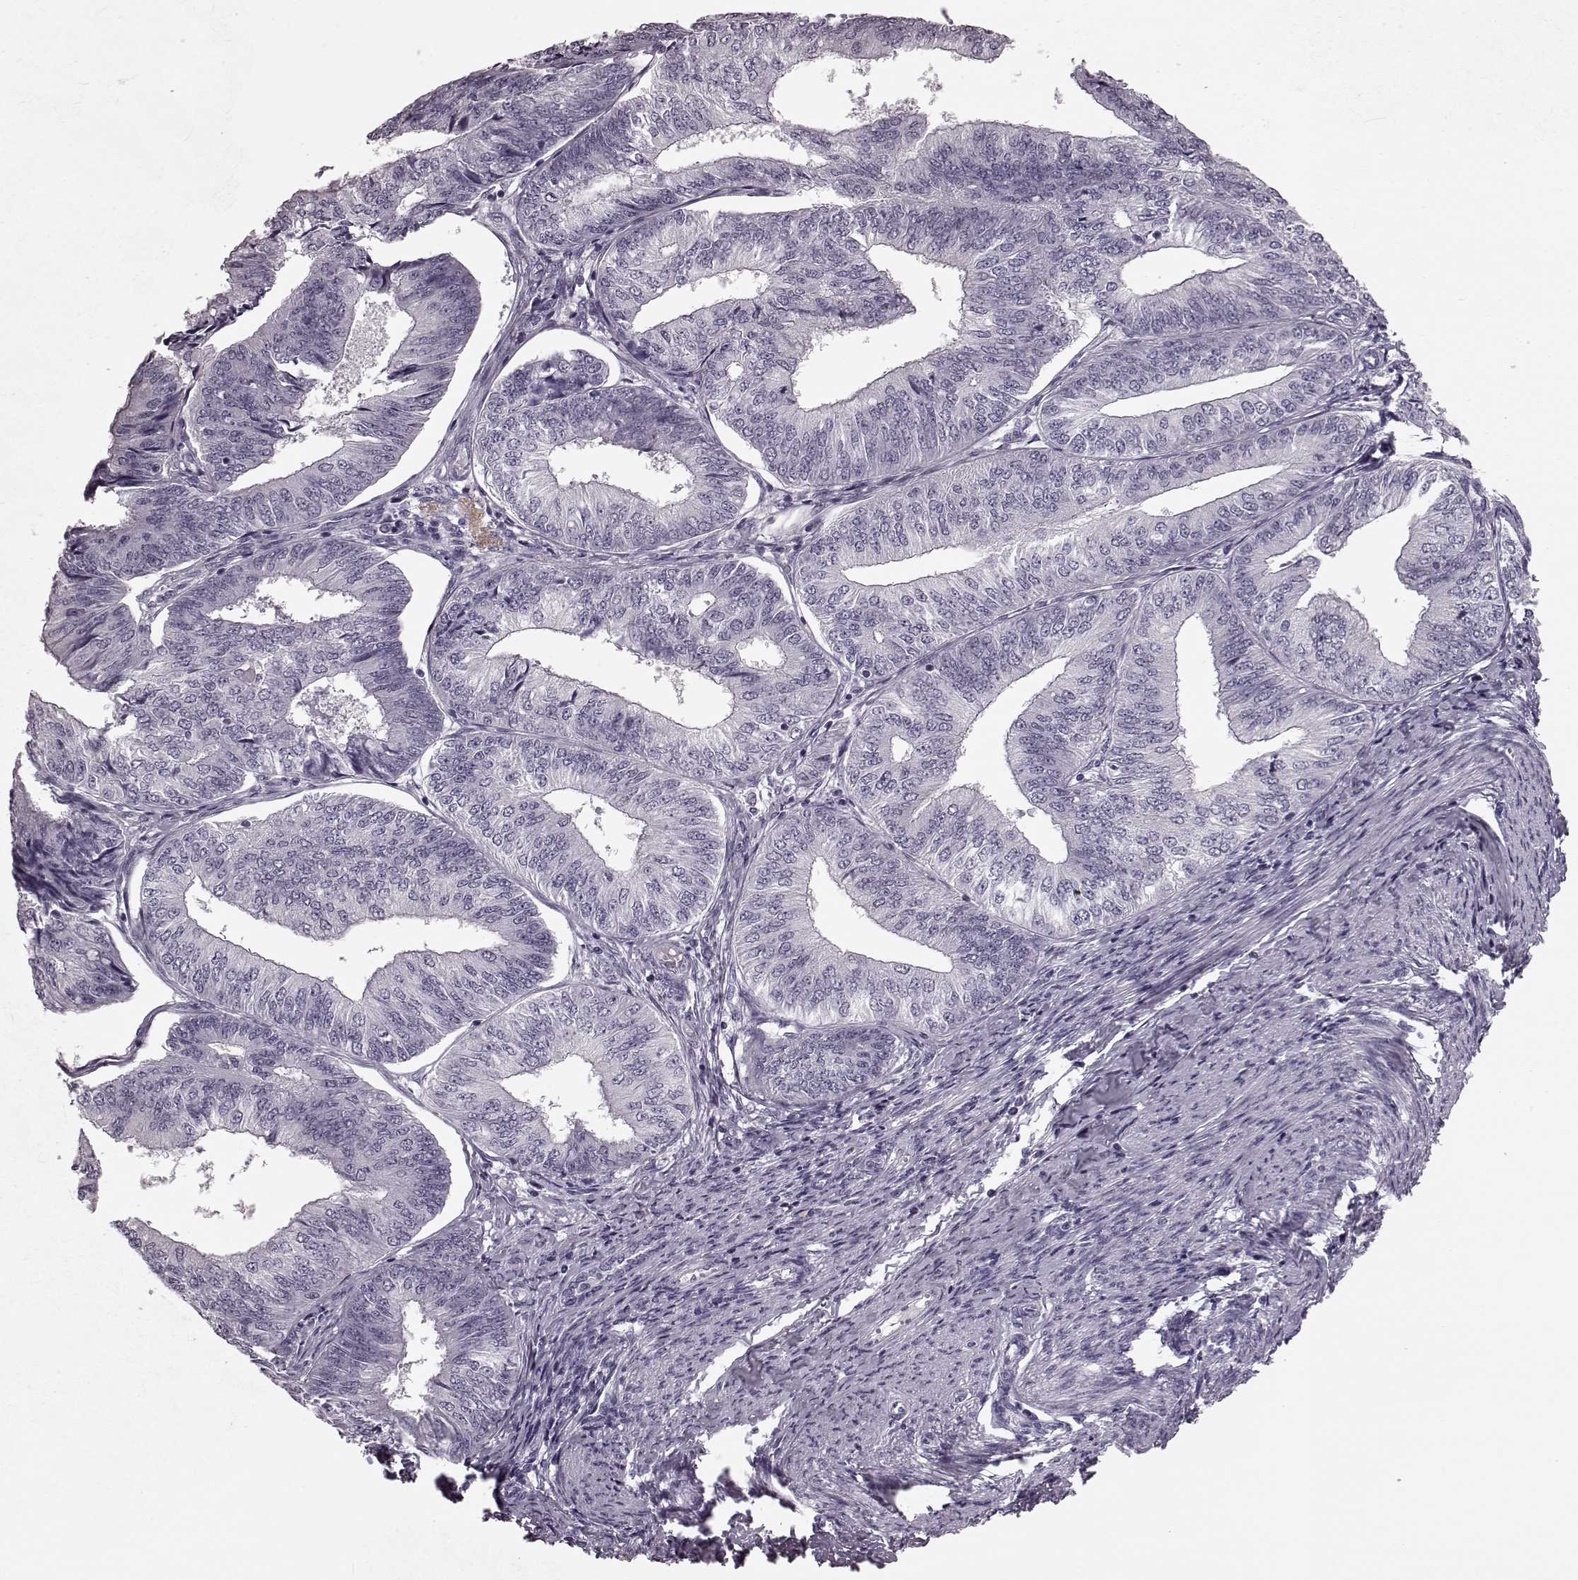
{"staining": {"intensity": "negative", "quantity": "none", "location": "none"}, "tissue": "endometrial cancer", "cell_type": "Tumor cells", "image_type": "cancer", "snomed": [{"axis": "morphology", "description": "Adenocarcinoma, NOS"}, {"axis": "topography", "description": "Endometrium"}], "caption": "DAB immunohistochemical staining of human endometrial adenocarcinoma reveals no significant staining in tumor cells. (Stains: DAB (3,3'-diaminobenzidine) IHC with hematoxylin counter stain, Microscopy: brightfield microscopy at high magnification).", "gene": "CST7", "patient": {"sex": "female", "age": 58}}